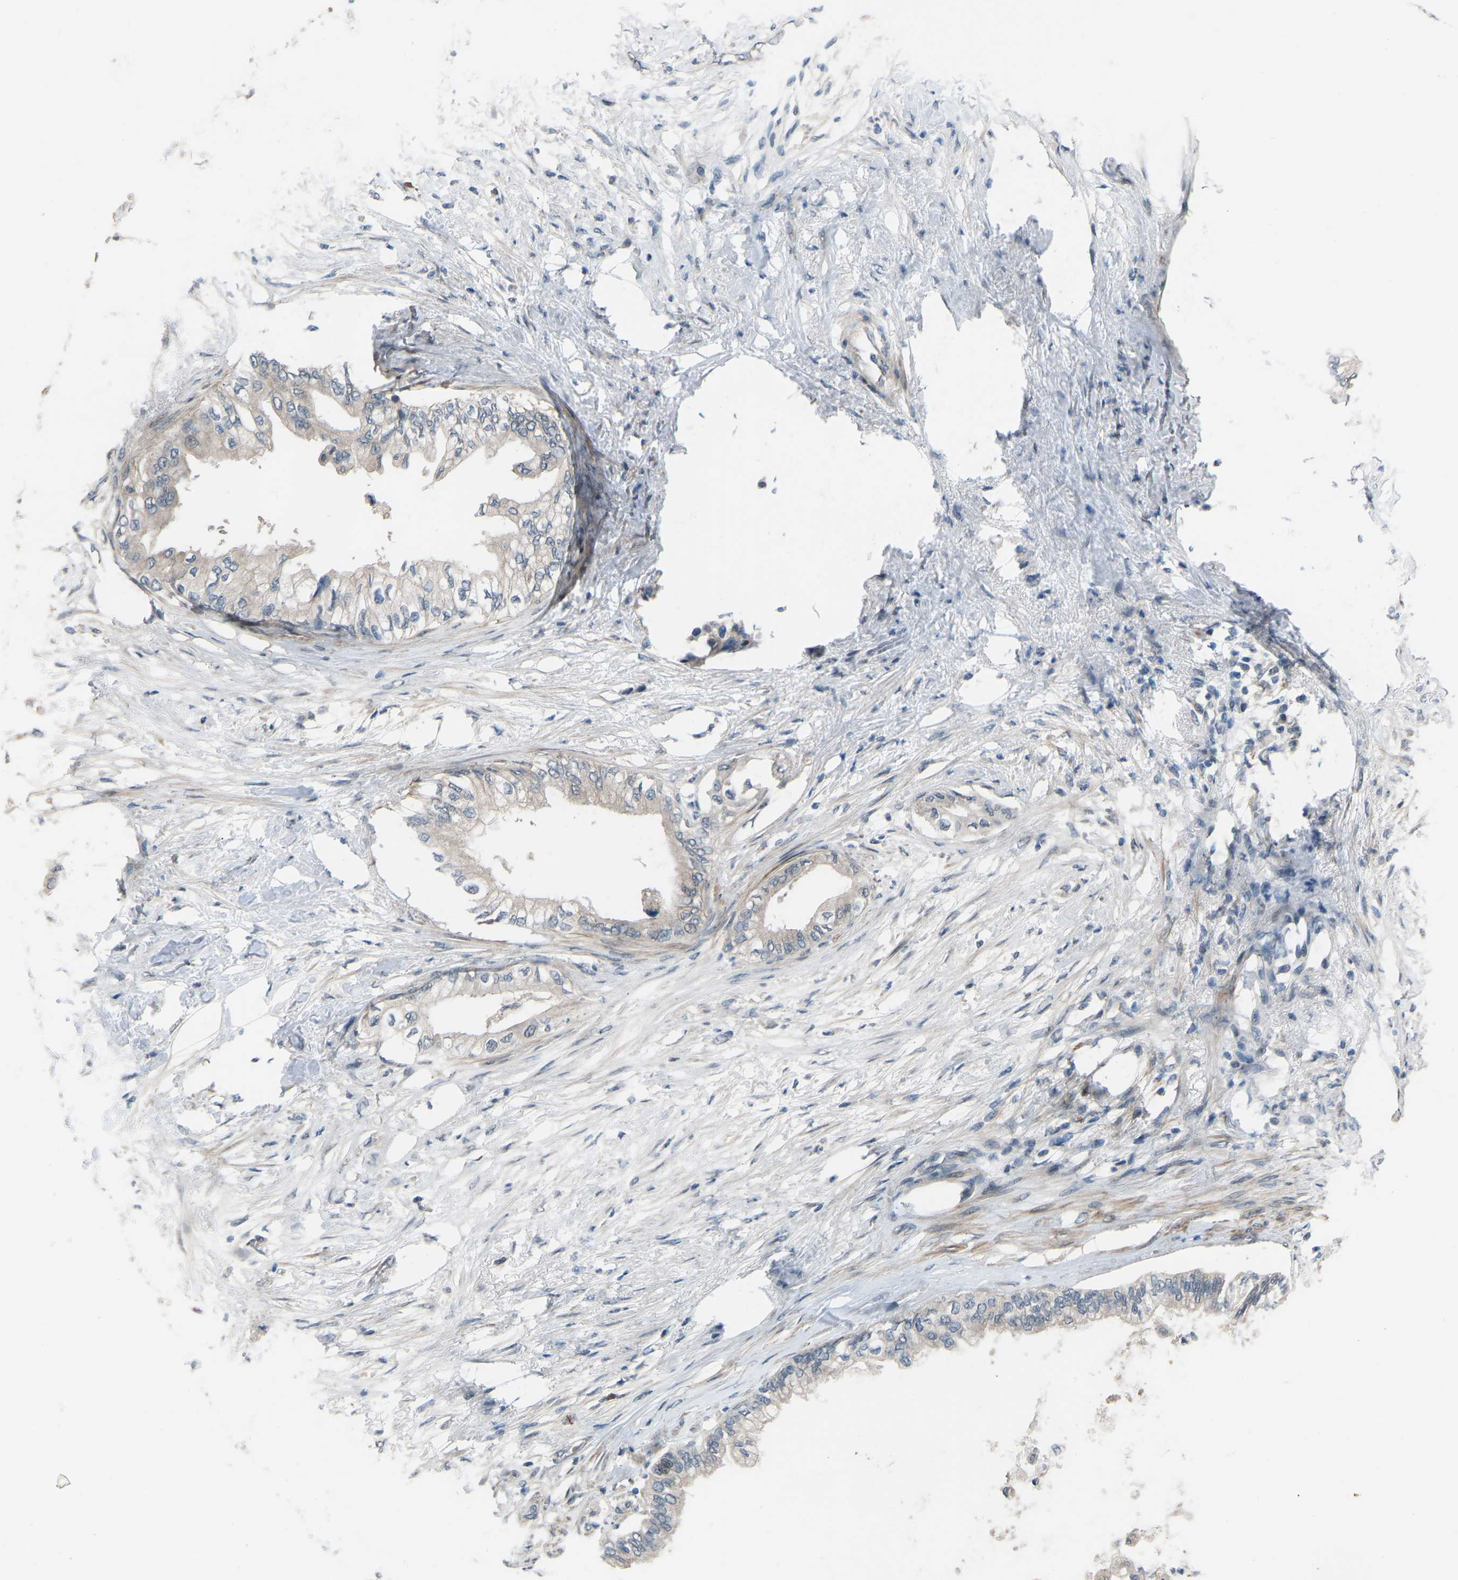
{"staining": {"intensity": "negative", "quantity": "none", "location": "none"}, "tissue": "pancreatic cancer", "cell_type": "Tumor cells", "image_type": "cancer", "snomed": [{"axis": "morphology", "description": "Normal tissue, NOS"}, {"axis": "morphology", "description": "Adenocarcinoma, NOS"}, {"axis": "topography", "description": "Pancreas"}, {"axis": "topography", "description": "Duodenum"}], "caption": "This image is of adenocarcinoma (pancreatic) stained with IHC to label a protein in brown with the nuclei are counter-stained blue. There is no positivity in tumor cells.", "gene": "CDK2AP1", "patient": {"sex": "female", "age": 60}}